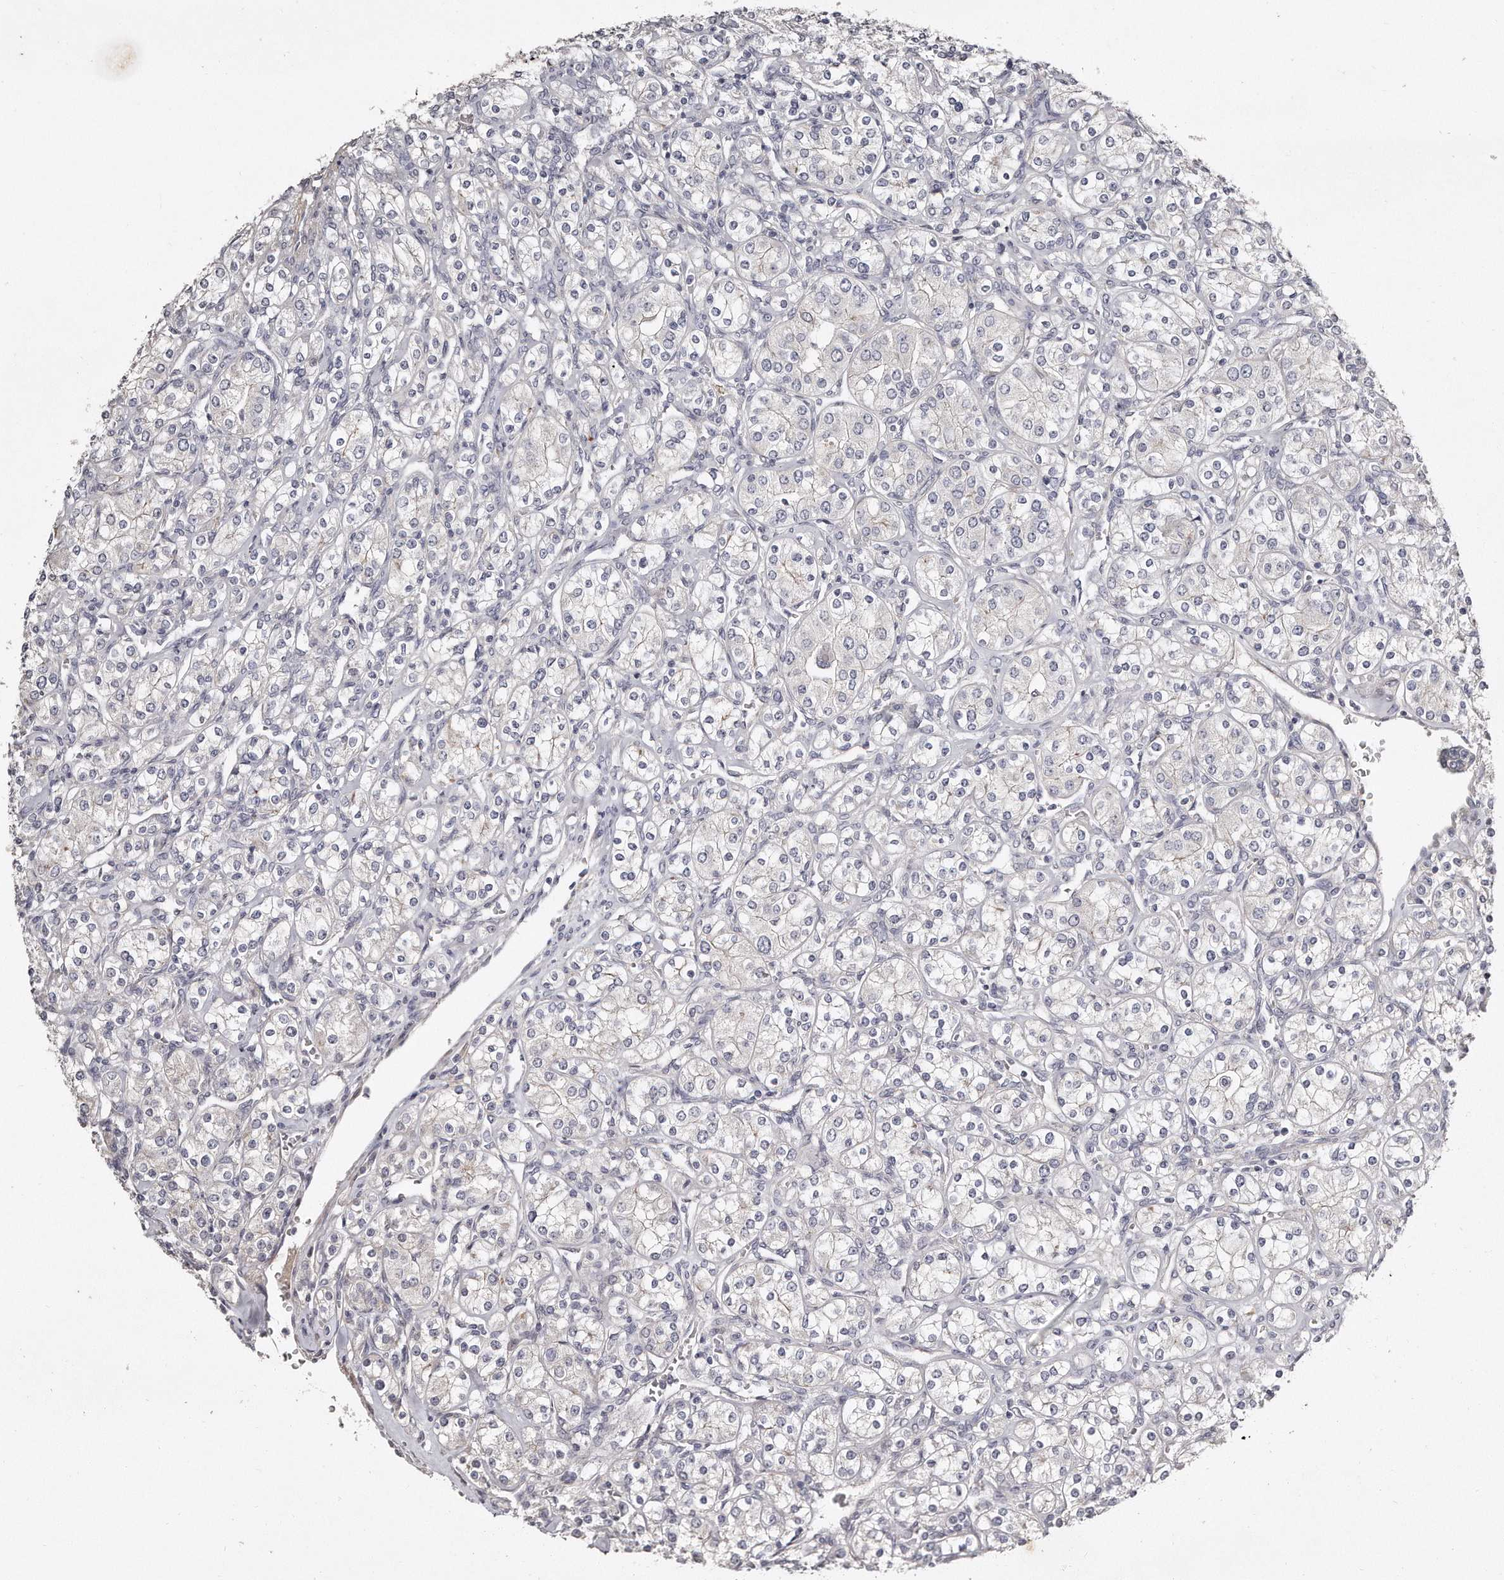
{"staining": {"intensity": "negative", "quantity": "none", "location": "none"}, "tissue": "renal cancer", "cell_type": "Tumor cells", "image_type": "cancer", "snomed": [{"axis": "morphology", "description": "Adenocarcinoma, NOS"}, {"axis": "topography", "description": "Kidney"}], "caption": "Adenocarcinoma (renal) was stained to show a protein in brown. There is no significant expression in tumor cells.", "gene": "LMOD1", "patient": {"sex": "male", "age": 77}}